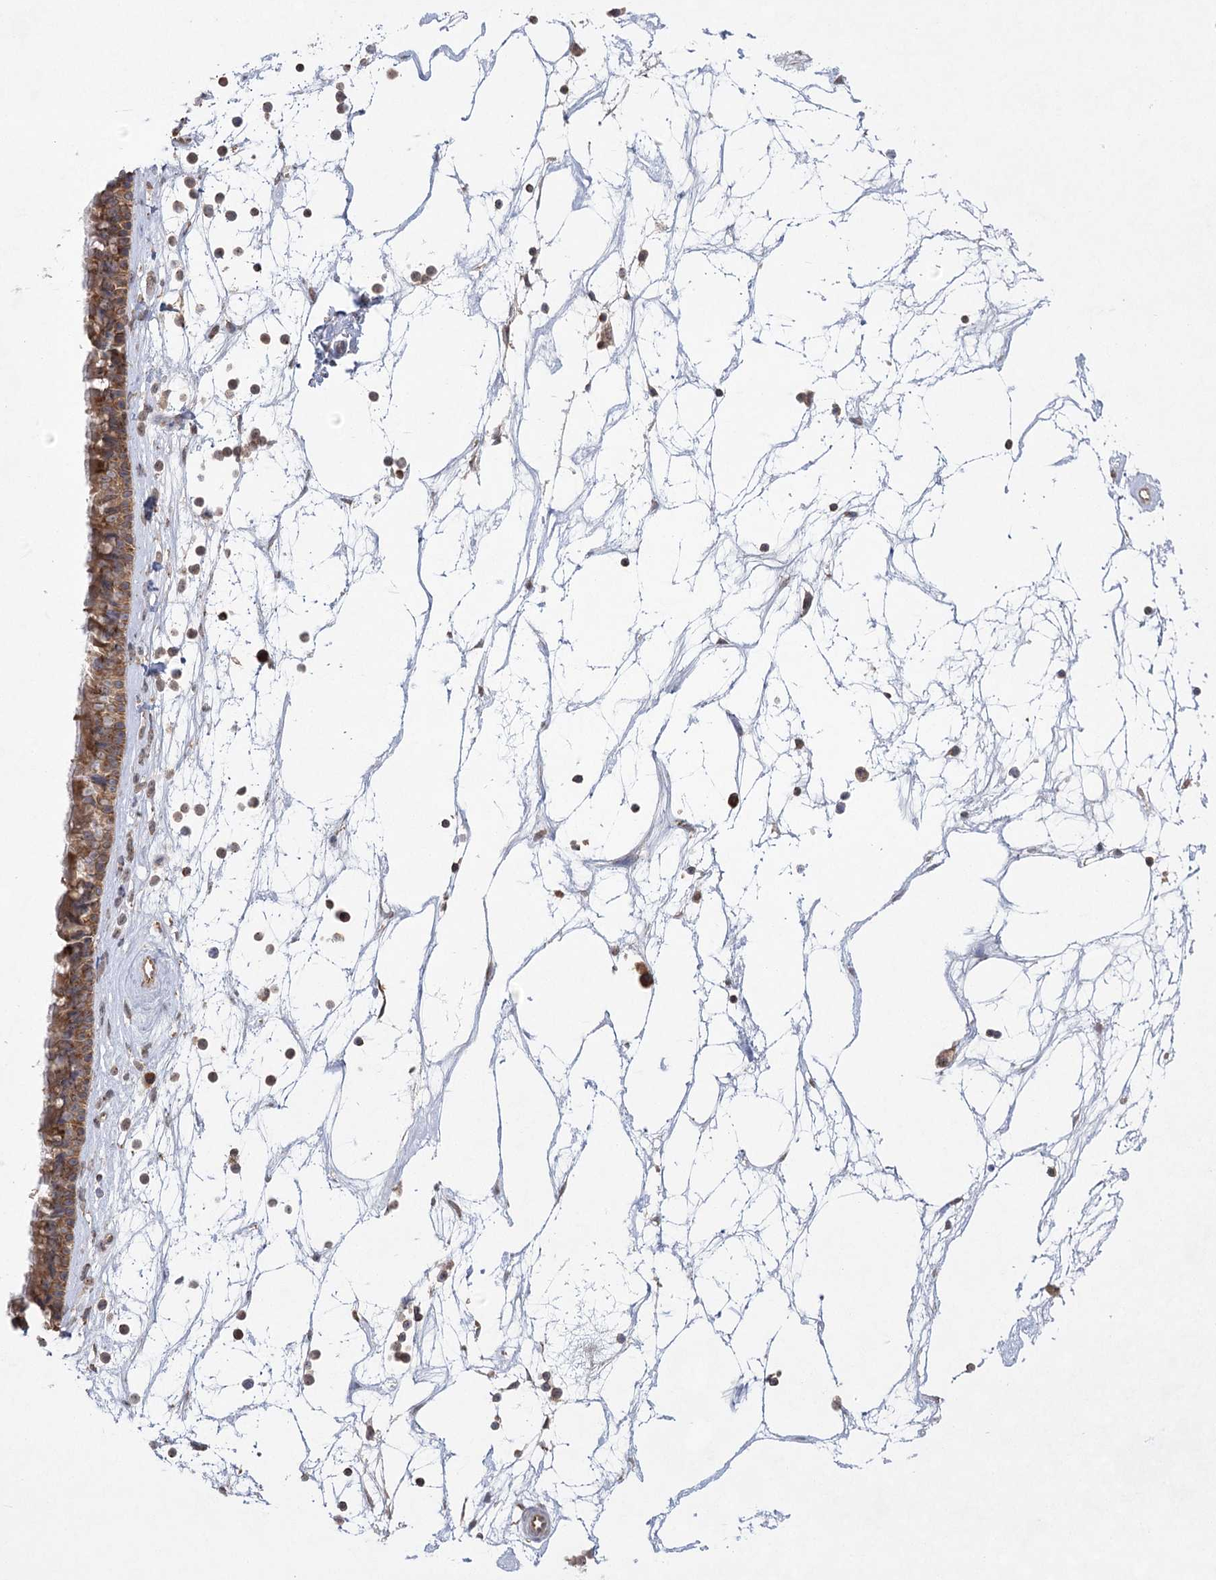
{"staining": {"intensity": "moderate", "quantity": ">75%", "location": "cytoplasmic/membranous"}, "tissue": "nasopharynx", "cell_type": "Respiratory epithelial cells", "image_type": "normal", "snomed": [{"axis": "morphology", "description": "Normal tissue, NOS"}, {"axis": "topography", "description": "Nasopharynx"}], "caption": "Immunohistochemistry of benign human nasopharynx displays medium levels of moderate cytoplasmic/membranous staining in approximately >75% of respiratory epithelial cells.", "gene": "EIF3A", "patient": {"sex": "male", "age": 64}}